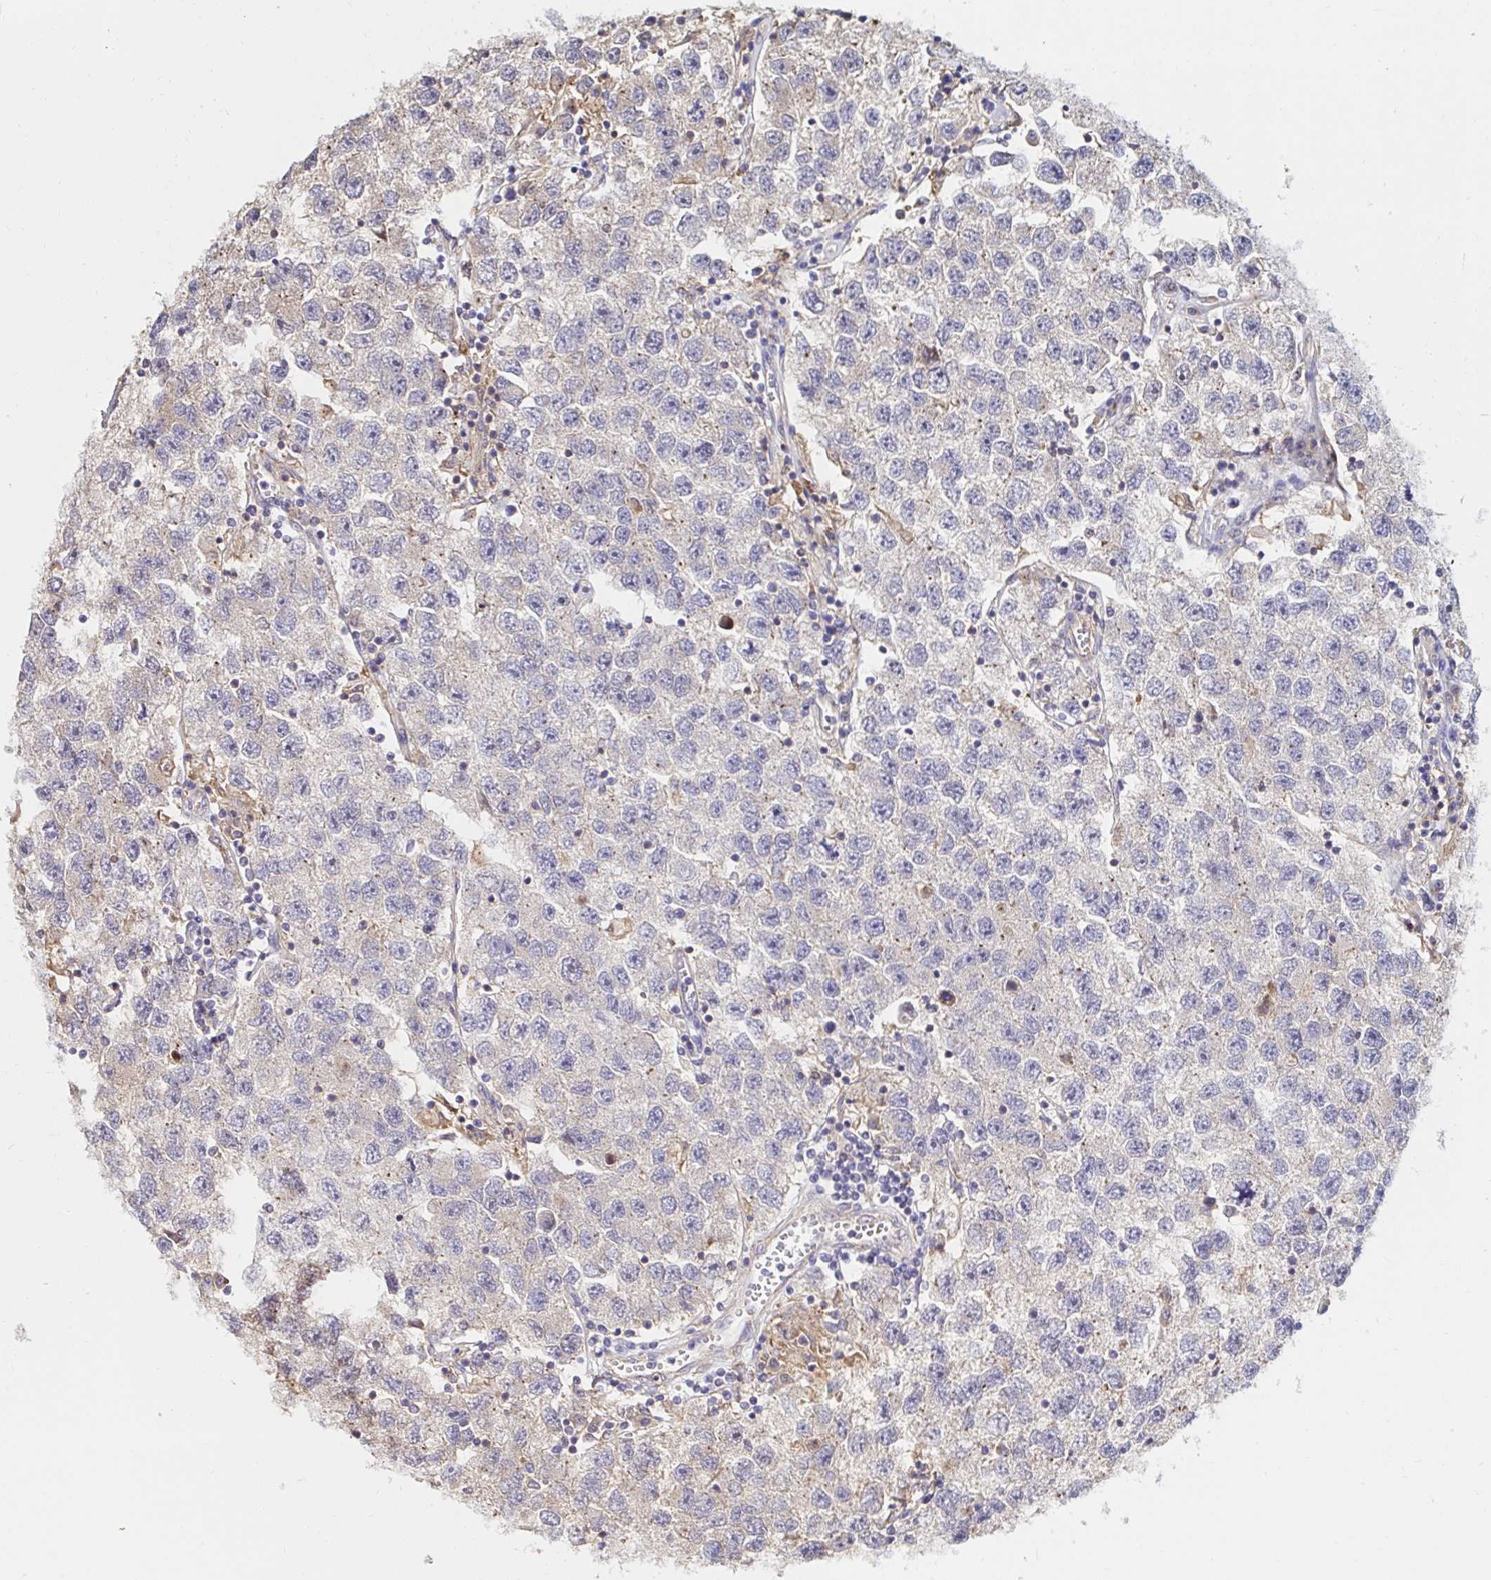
{"staining": {"intensity": "negative", "quantity": "none", "location": "none"}, "tissue": "testis cancer", "cell_type": "Tumor cells", "image_type": "cancer", "snomed": [{"axis": "morphology", "description": "Seminoma, NOS"}, {"axis": "topography", "description": "Testis"}], "caption": "Immunohistochemical staining of testis seminoma displays no significant positivity in tumor cells.", "gene": "RSRP1", "patient": {"sex": "male", "age": 26}}